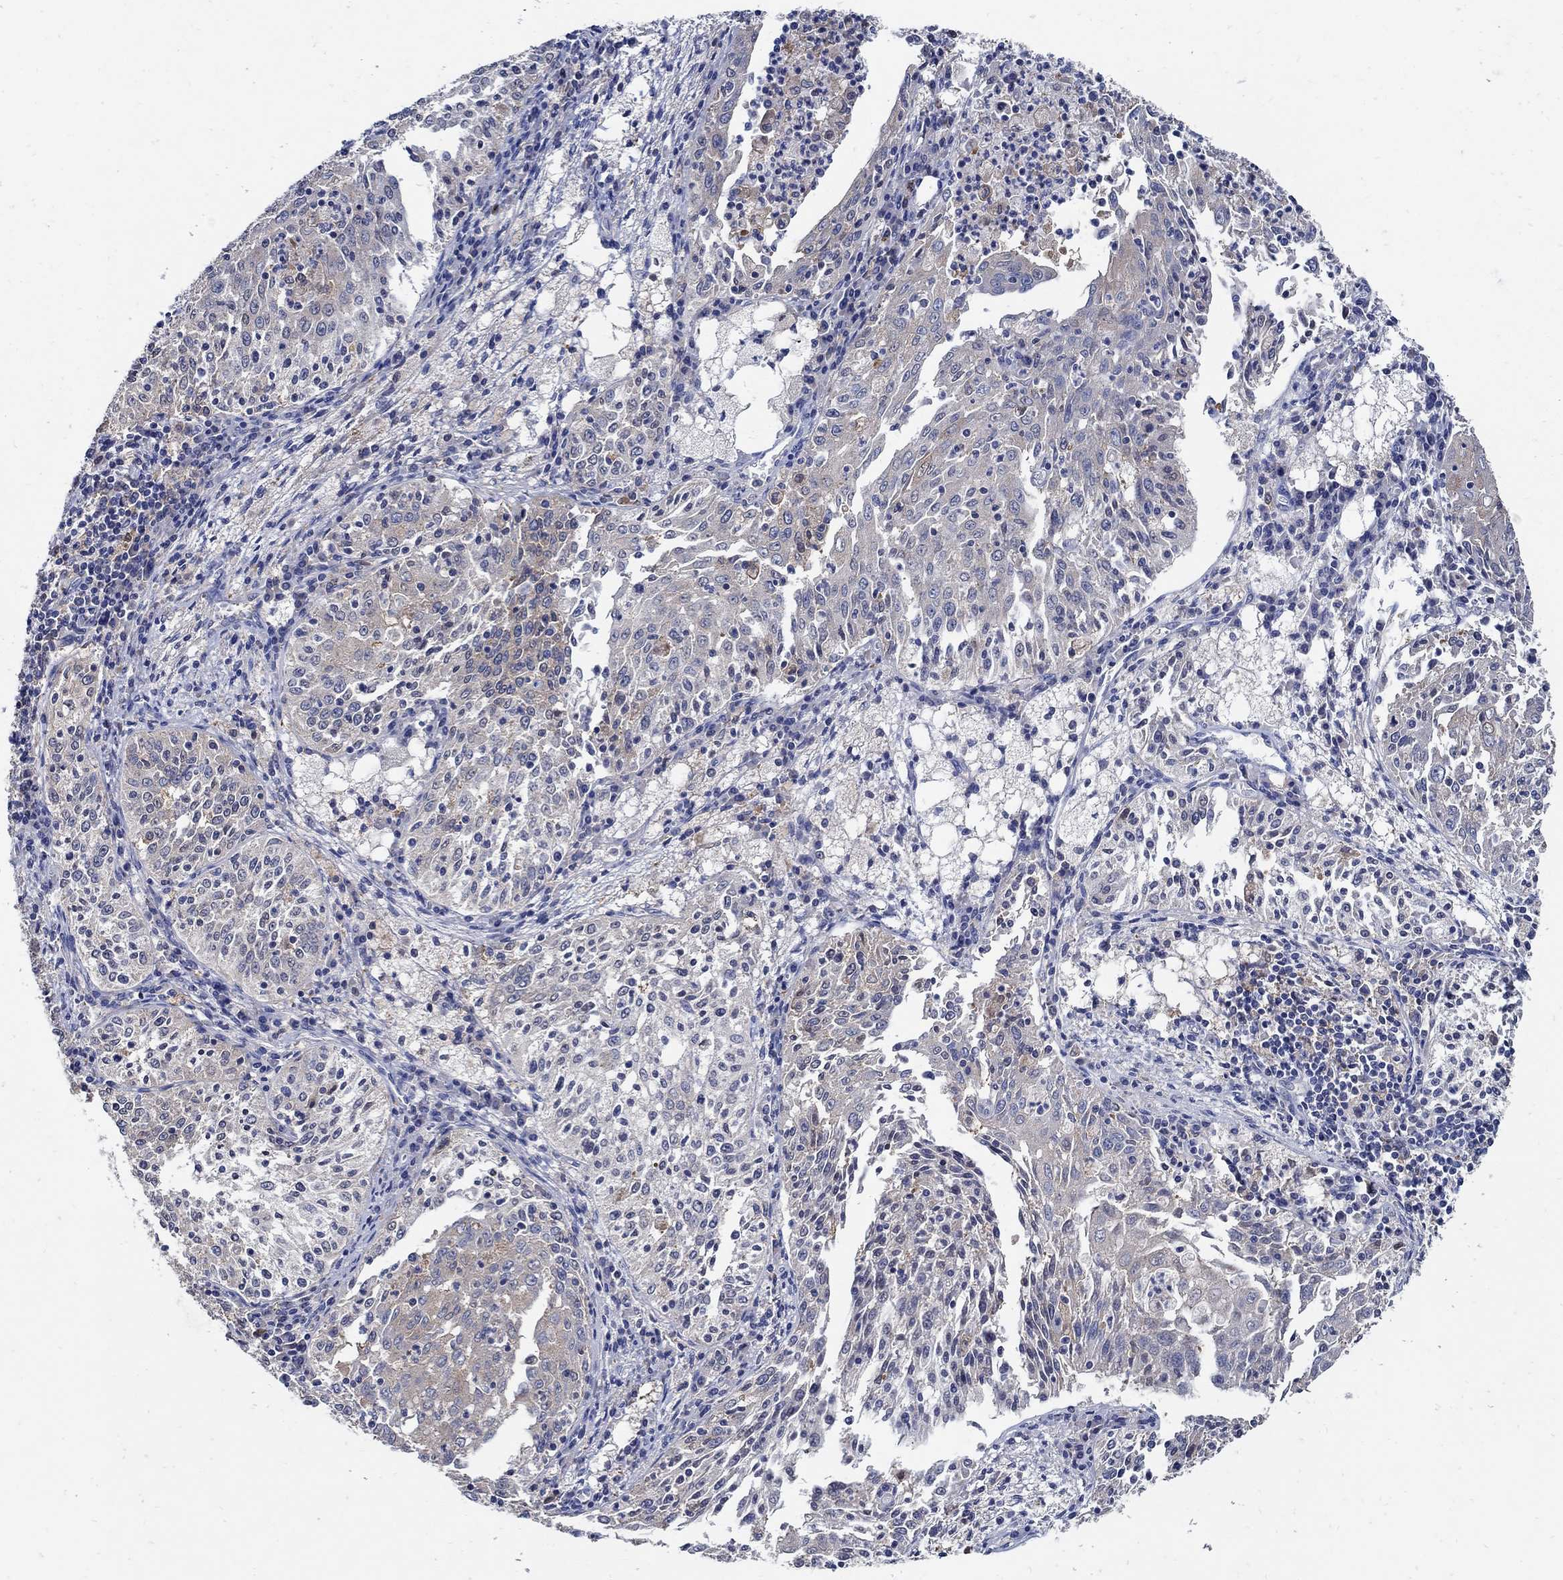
{"staining": {"intensity": "negative", "quantity": "none", "location": "none"}, "tissue": "cervical cancer", "cell_type": "Tumor cells", "image_type": "cancer", "snomed": [{"axis": "morphology", "description": "Squamous cell carcinoma, NOS"}, {"axis": "topography", "description": "Cervix"}], "caption": "Tumor cells show no significant staining in cervical cancer (squamous cell carcinoma).", "gene": "MTHFR", "patient": {"sex": "female", "age": 41}}